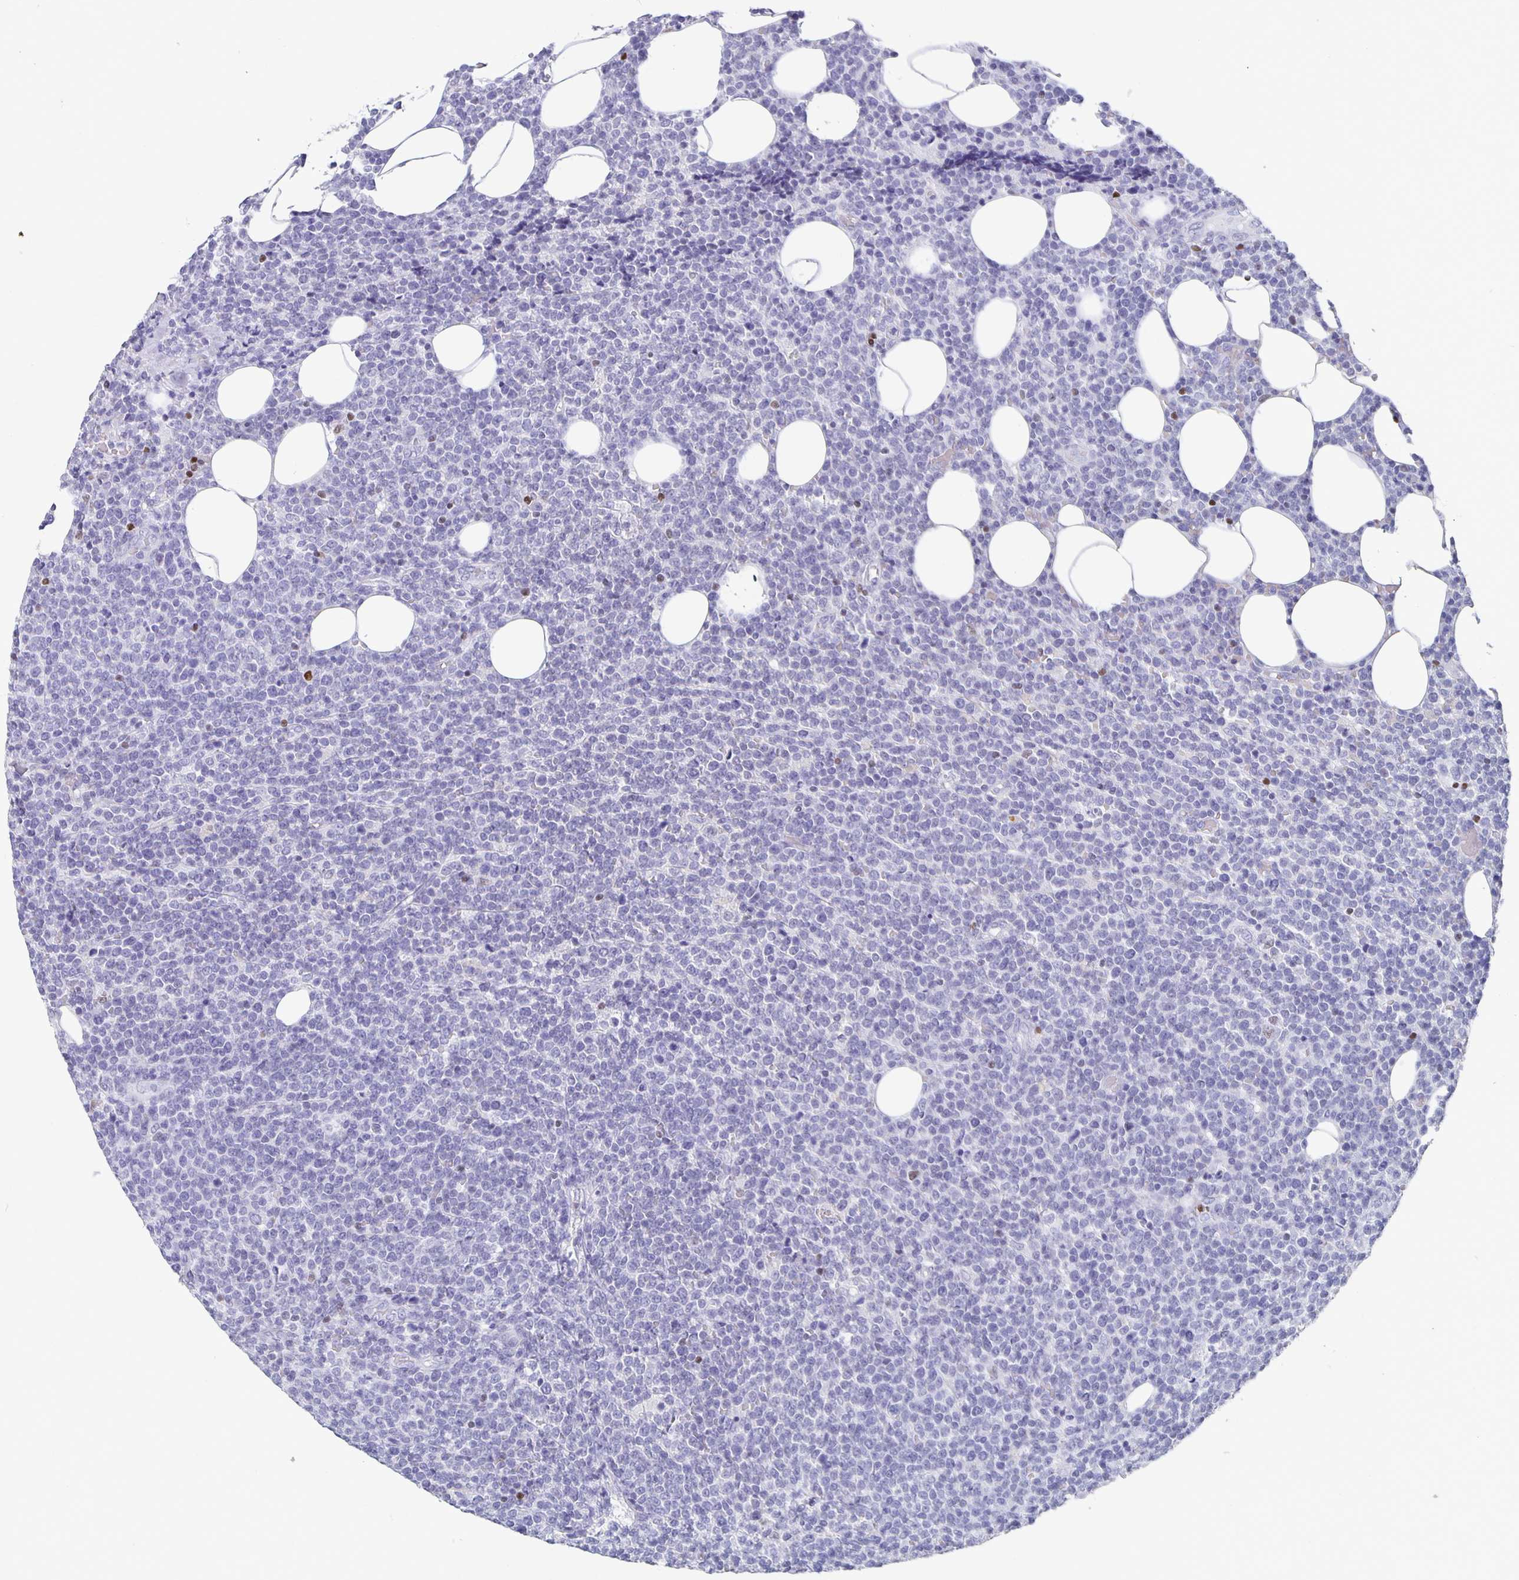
{"staining": {"intensity": "negative", "quantity": "none", "location": "none"}, "tissue": "lymphoma", "cell_type": "Tumor cells", "image_type": "cancer", "snomed": [{"axis": "morphology", "description": "Malignant lymphoma, non-Hodgkin's type, High grade"}, {"axis": "topography", "description": "Lymph node"}], "caption": "An immunohistochemistry (IHC) micrograph of malignant lymphoma, non-Hodgkin's type (high-grade) is shown. There is no staining in tumor cells of malignant lymphoma, non-Hodgkin's type (high-grade).", "gene": "SATB2", "patient": {"sex": "male", "age": 61}}